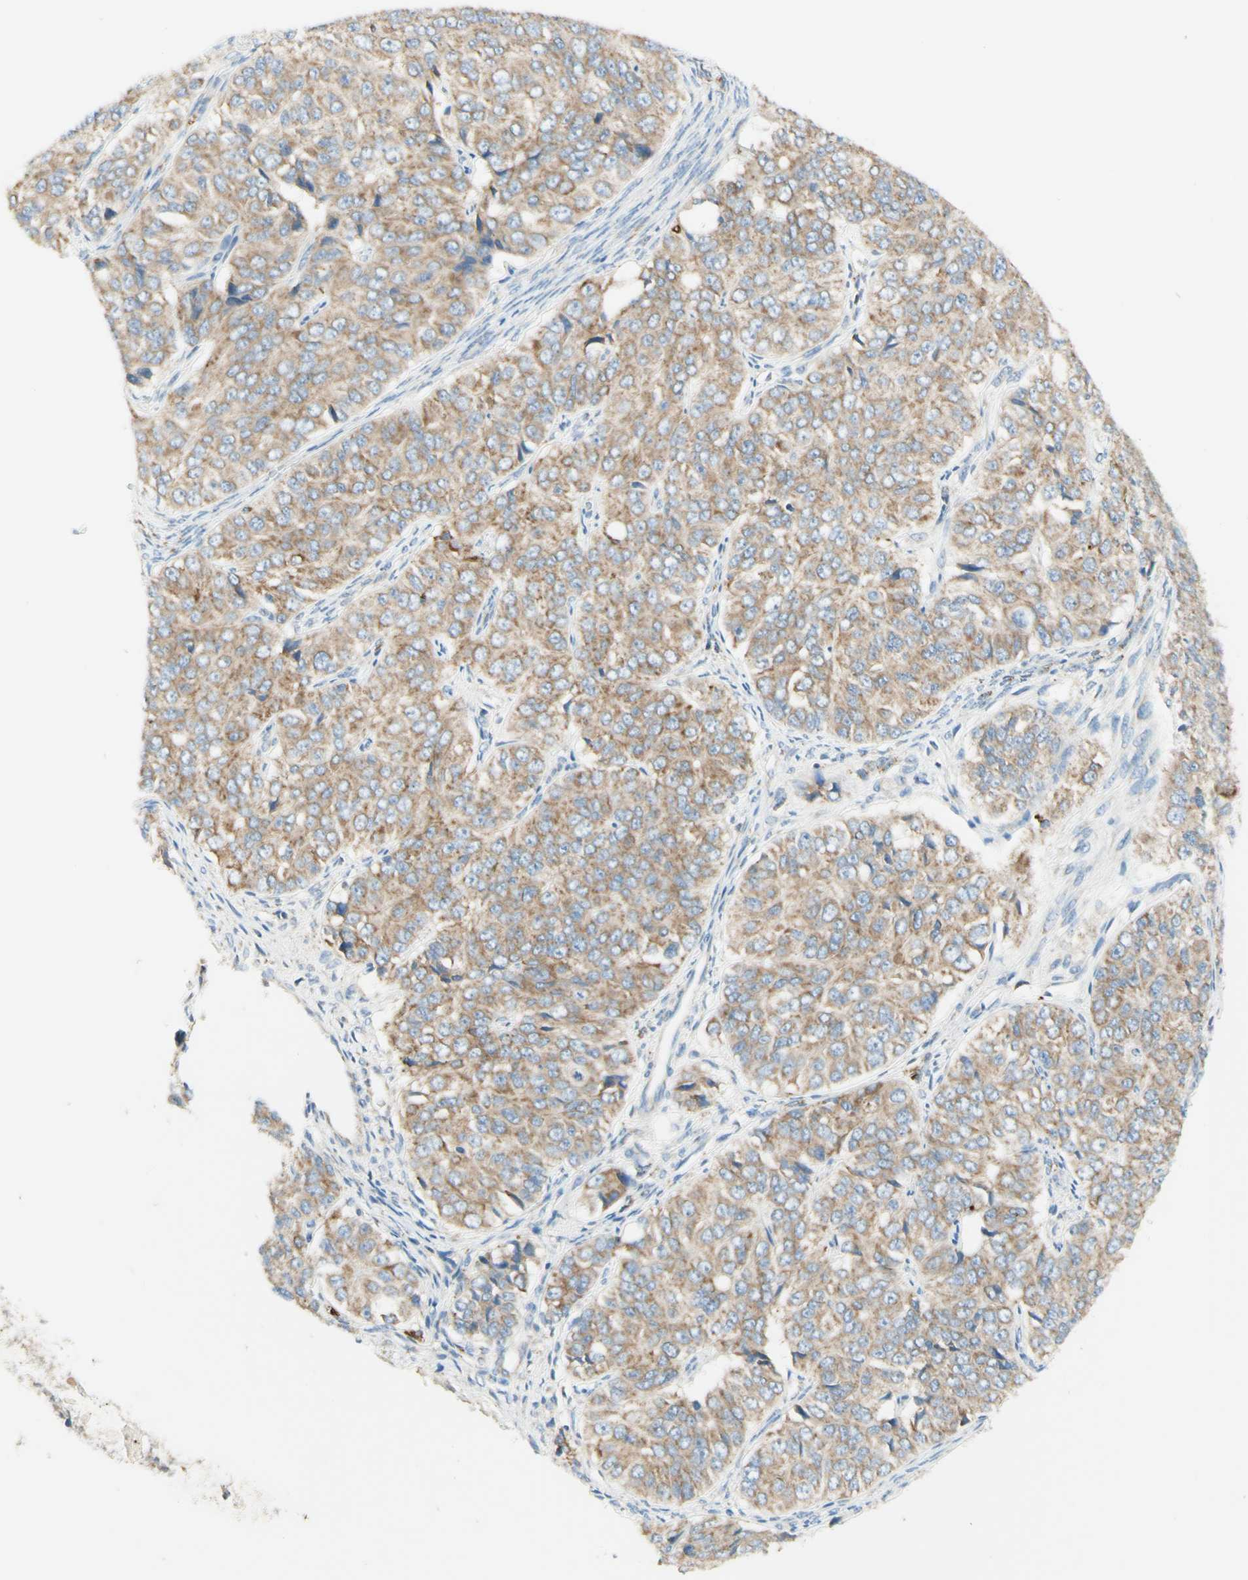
{"staining": {"intensity": "moderate", "quantity": ">75%", "location": "cytoplasmic/membranous"}, "tissue": "ovarian cancer", "cell_type": "Tumor cells", "image_type": "cancer", "snomed": [{"axis": "morphology", "description": "Carcinoma, endometroid"}, {"axis": "topography", "description": "Ovary"}], "caption": "Protein expression by immunohistochemistry demonstrates moderate cytoplasmic/membranous staining in approximately >75% of tumor cells in ovarian endometroid carcinoma. (Stains: DAB (3,3'-diaminobenzidine) in brown, nuclei in blue, Microscopy: brightfield microscopy at high magnification).", "gene": "ARMC10", "patient": {"sex": "female", "age": 51}}